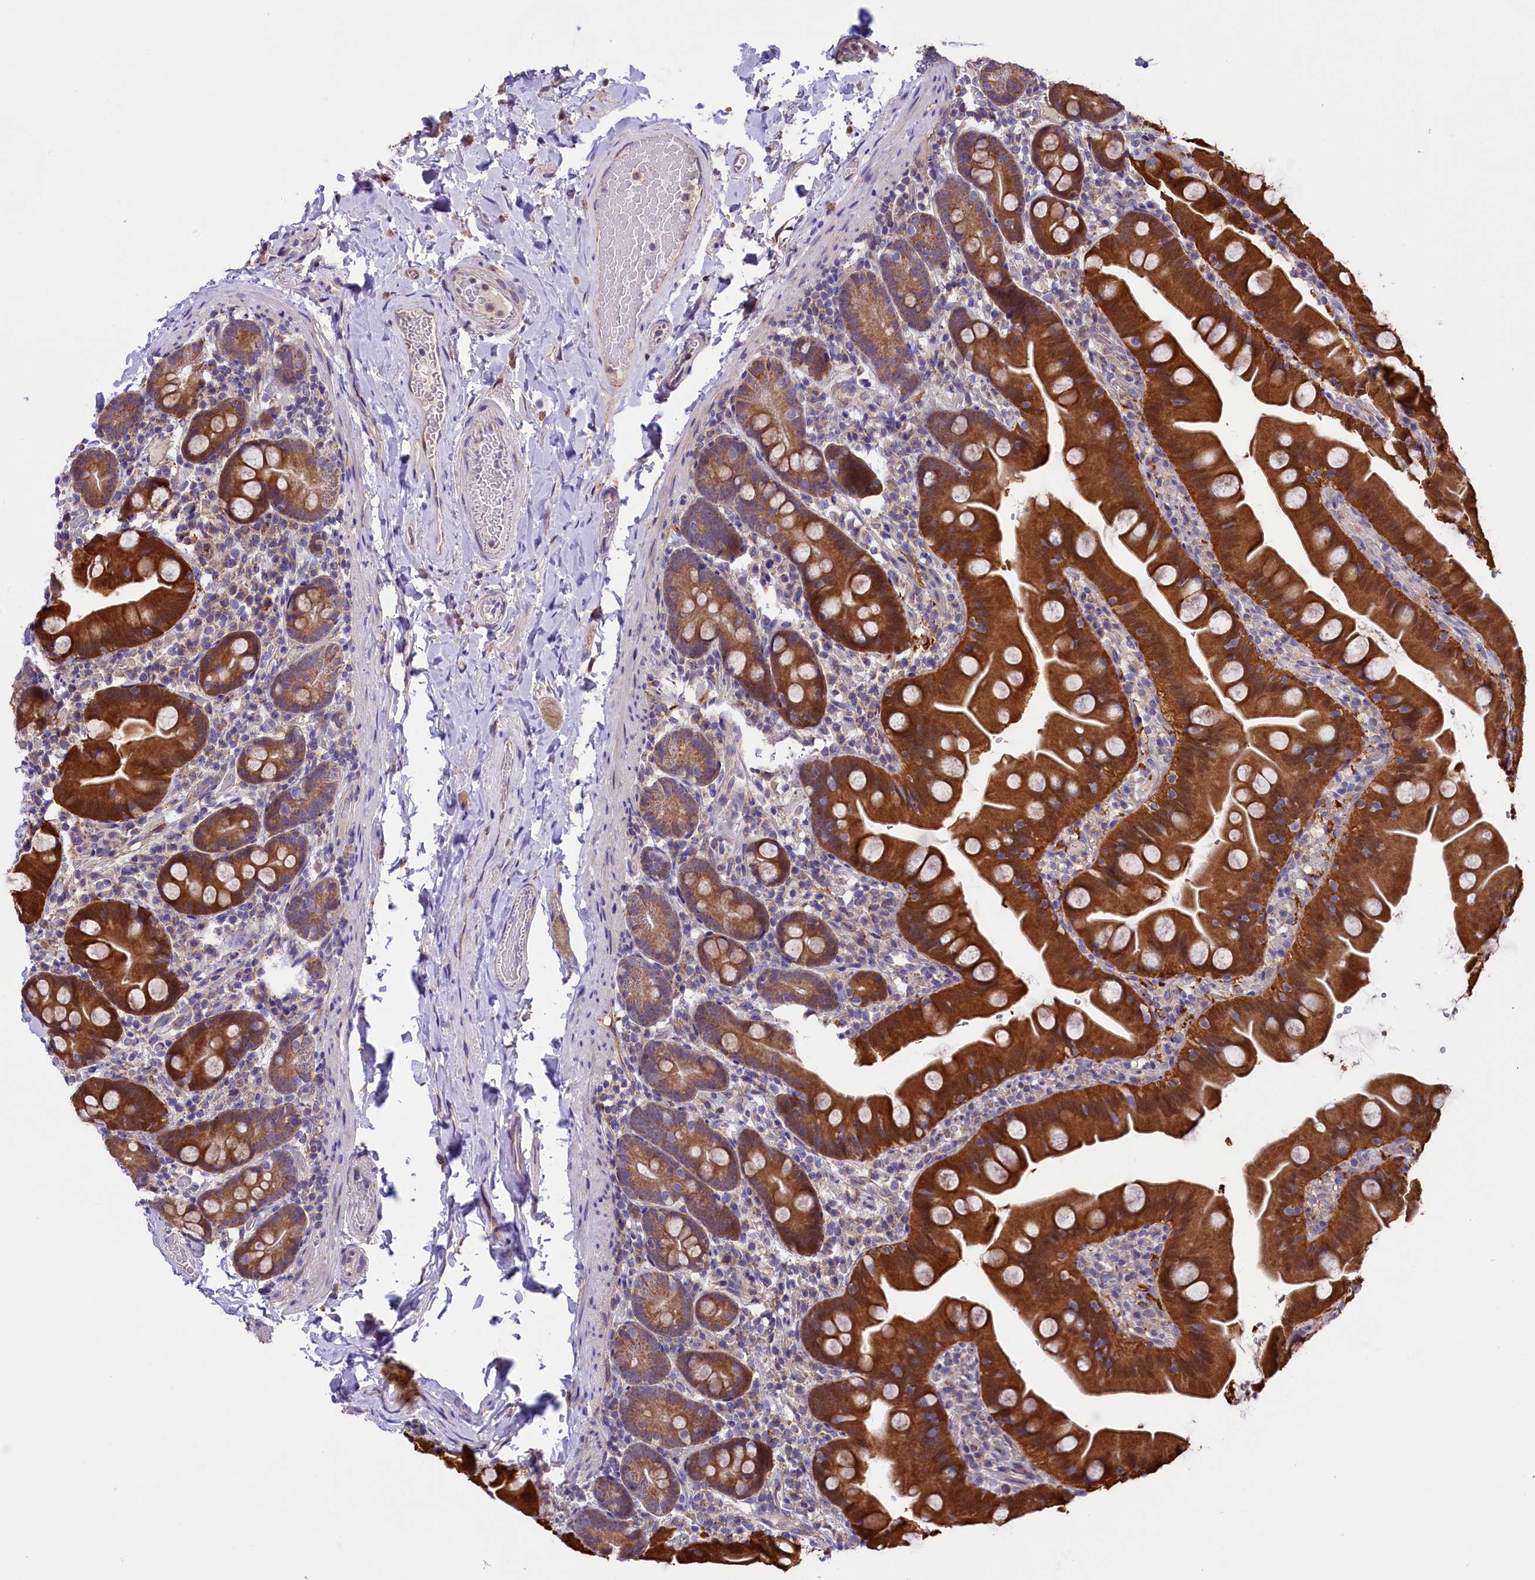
{"staining": {"intensity": "strong", "quantity": ">75%", "location": "cytoplasmic/membranous"}, "tissue": "small intestine", "cell_type": "Glandular cells", "image_type": "normal", "snomed": [{"axis": "morphology", "description": "Normal tissue, NOS"}, {"axis": "topography", "description": "Small intestine"}], "caption": "Glandular cells demonstrate strong cytoplasmic/membranous staining in about >75% of cells in benign small intestine. The staining is performed using DAB (3,3'-diaminobenzidine) brown chromogen to label protein expression. The nuclei are counter-stained blue using hematoxylin.", "gene": "DNAJB9", "patient": {"sex": "female", "age": 68}}